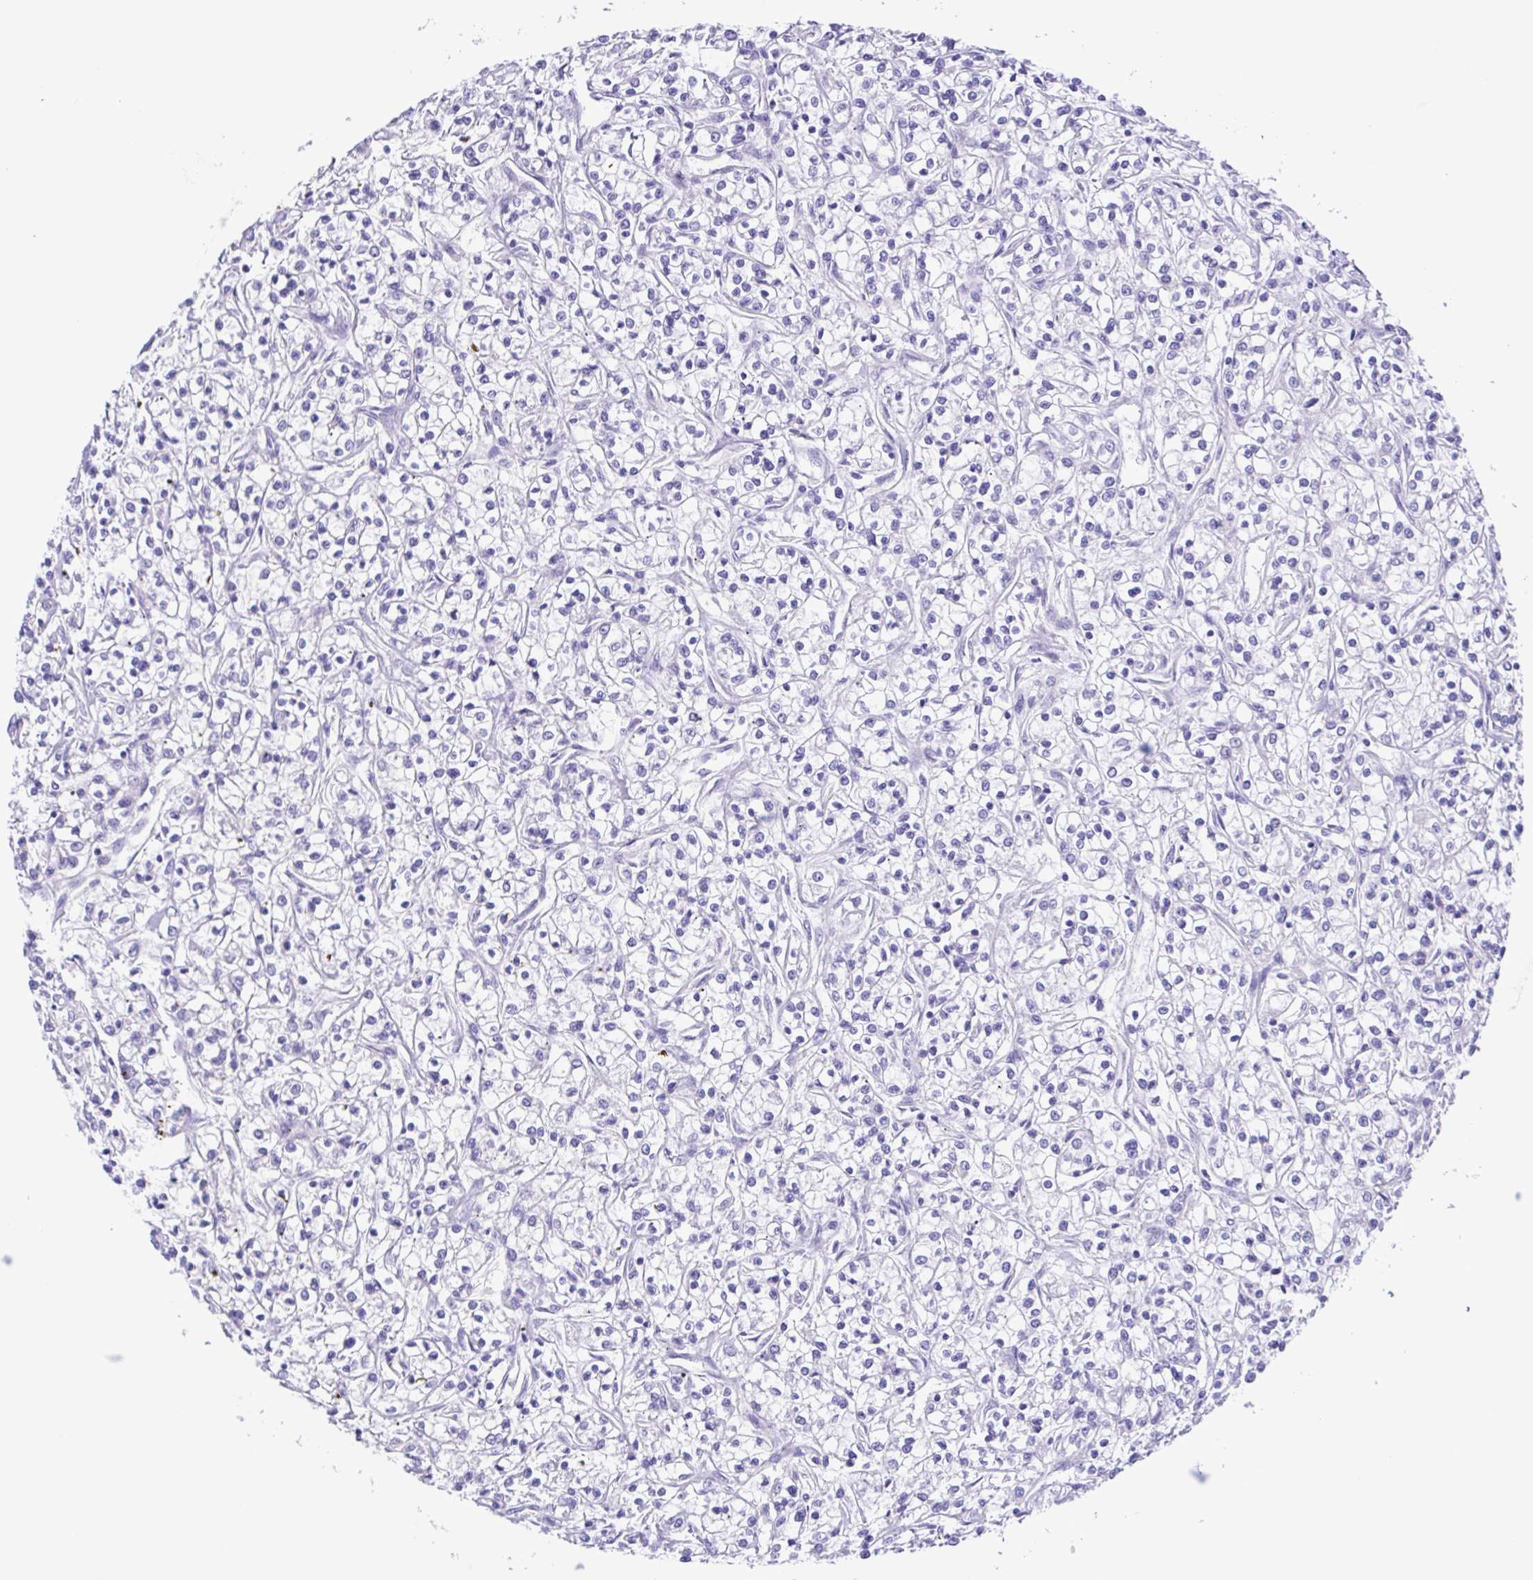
{"staining": {"intensity": "negative", "quantity": "none", "location": "none"}, "tissue": "renal cancer", "cell_type": "Tumor cells", "image_type": "cancer", "snomed": [{"axis": "morphology", "description": "Adenocarcinoma, NOS"}, {"axis": "topography", "description": "Kidney"}], "caption": "A histopathology image of adenocarcinoma (renal) stained for a protein shows no brown staining in tumor cells.", "gene": "ISM2", "patient": {"sex": "female", "age": 59}}